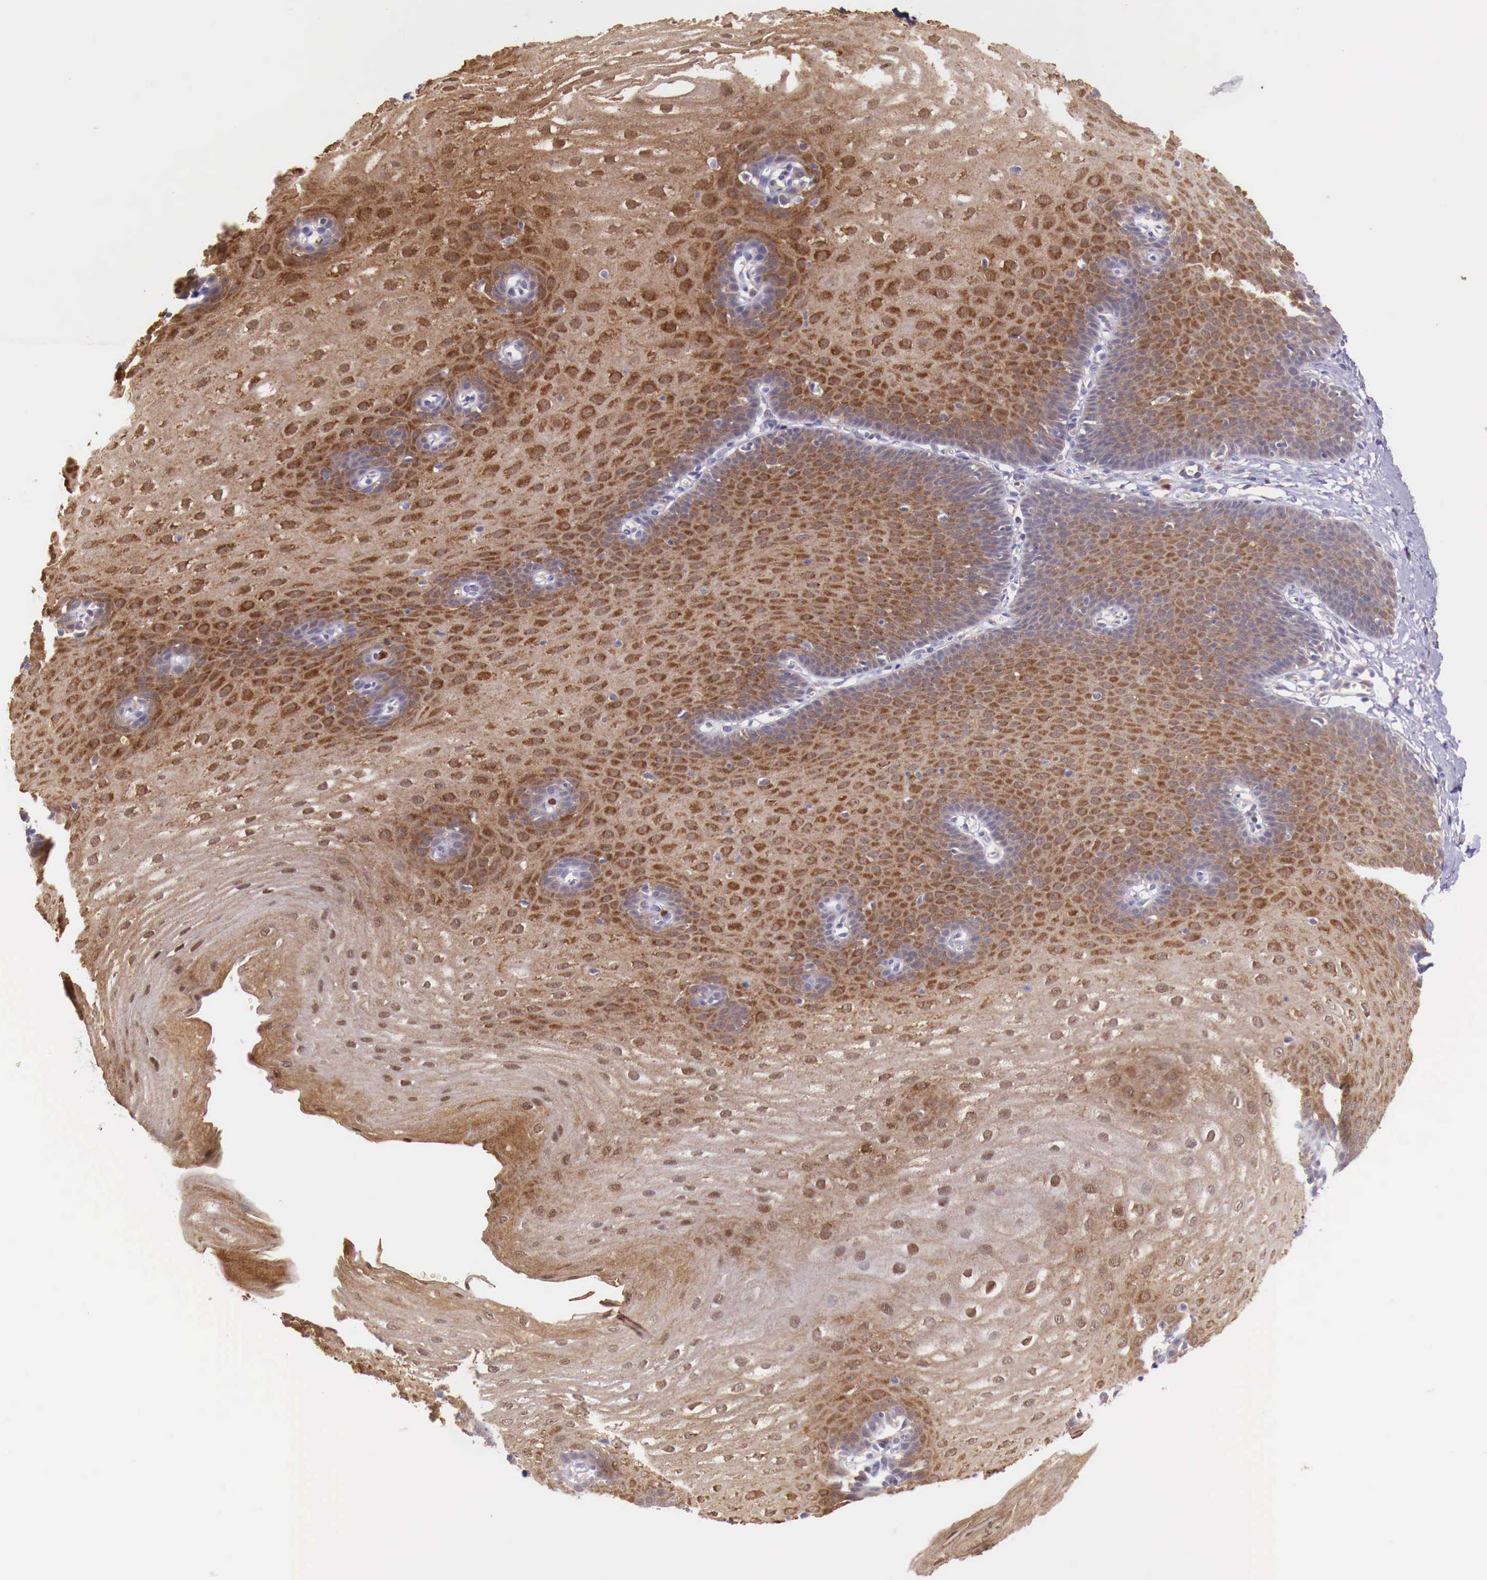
{"staining": {"intensity": "strong", "quantity": ">75%", "location": "cytoplasmic/membranous"}, "tissue": "esophagus", "cell_type": "Squamous epithelial cells", "image_type": "normal", "snomed": [{"axis": "morphology", "description": "Normal tissue, NOS"}, {"axis": "topography", "description": "Esophagus"}], "caption": "Immunohistochemistry staining of normal esophagus, which exhibits high levels of strong cytoplasmic/membranous positivity in approximately >75% of squamous epithelial cells indicating strong cytoplasmic/membranous protein staining. The staining was performed using DAB (brown) for protein detection and nuclei were counterstained in hematoxylin (blue).", "gene": "GAB2", "patient": {"sex": "male", "age": 70}}